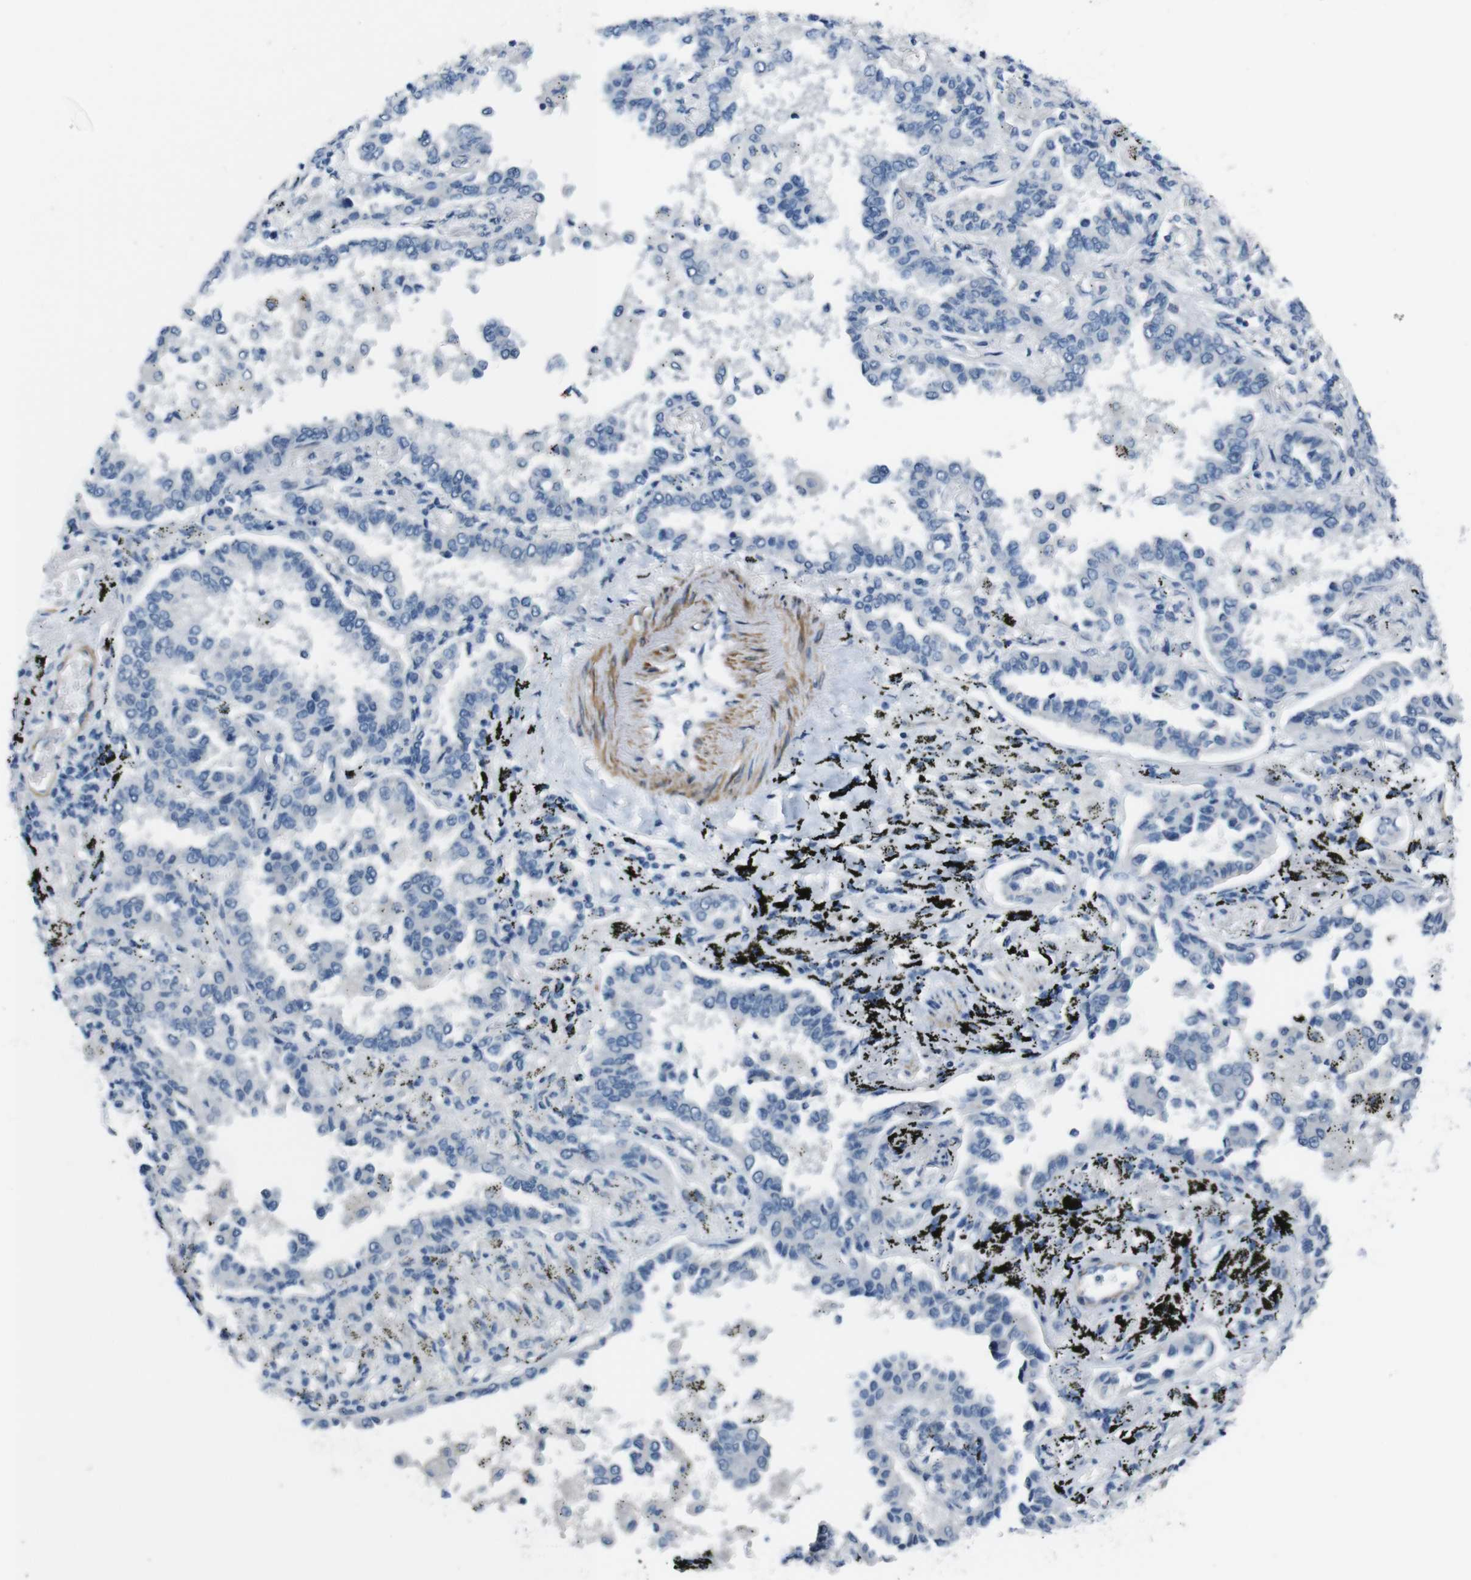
{"staining": {"intensity": "negative", "quantity": "none", "location": "none"}, "tissue": "lung cancer", "cell_type": "Tumor cells", "image_type": "cancer", "snomed": [{"axis": "morphology", "description": "Normal tissue, NOS"}, {"axis": "morphology", "description": "Adenocarcinoma, NOS"}, {"axis": "topography", "description": "Lung"}], "caption": "Photomicrograph shows no significant protein staining in tumor cells of lung cancer (adenocarcinoma).", "gene": "HRH2", "patient": {"sex": "male", "age": 59}}